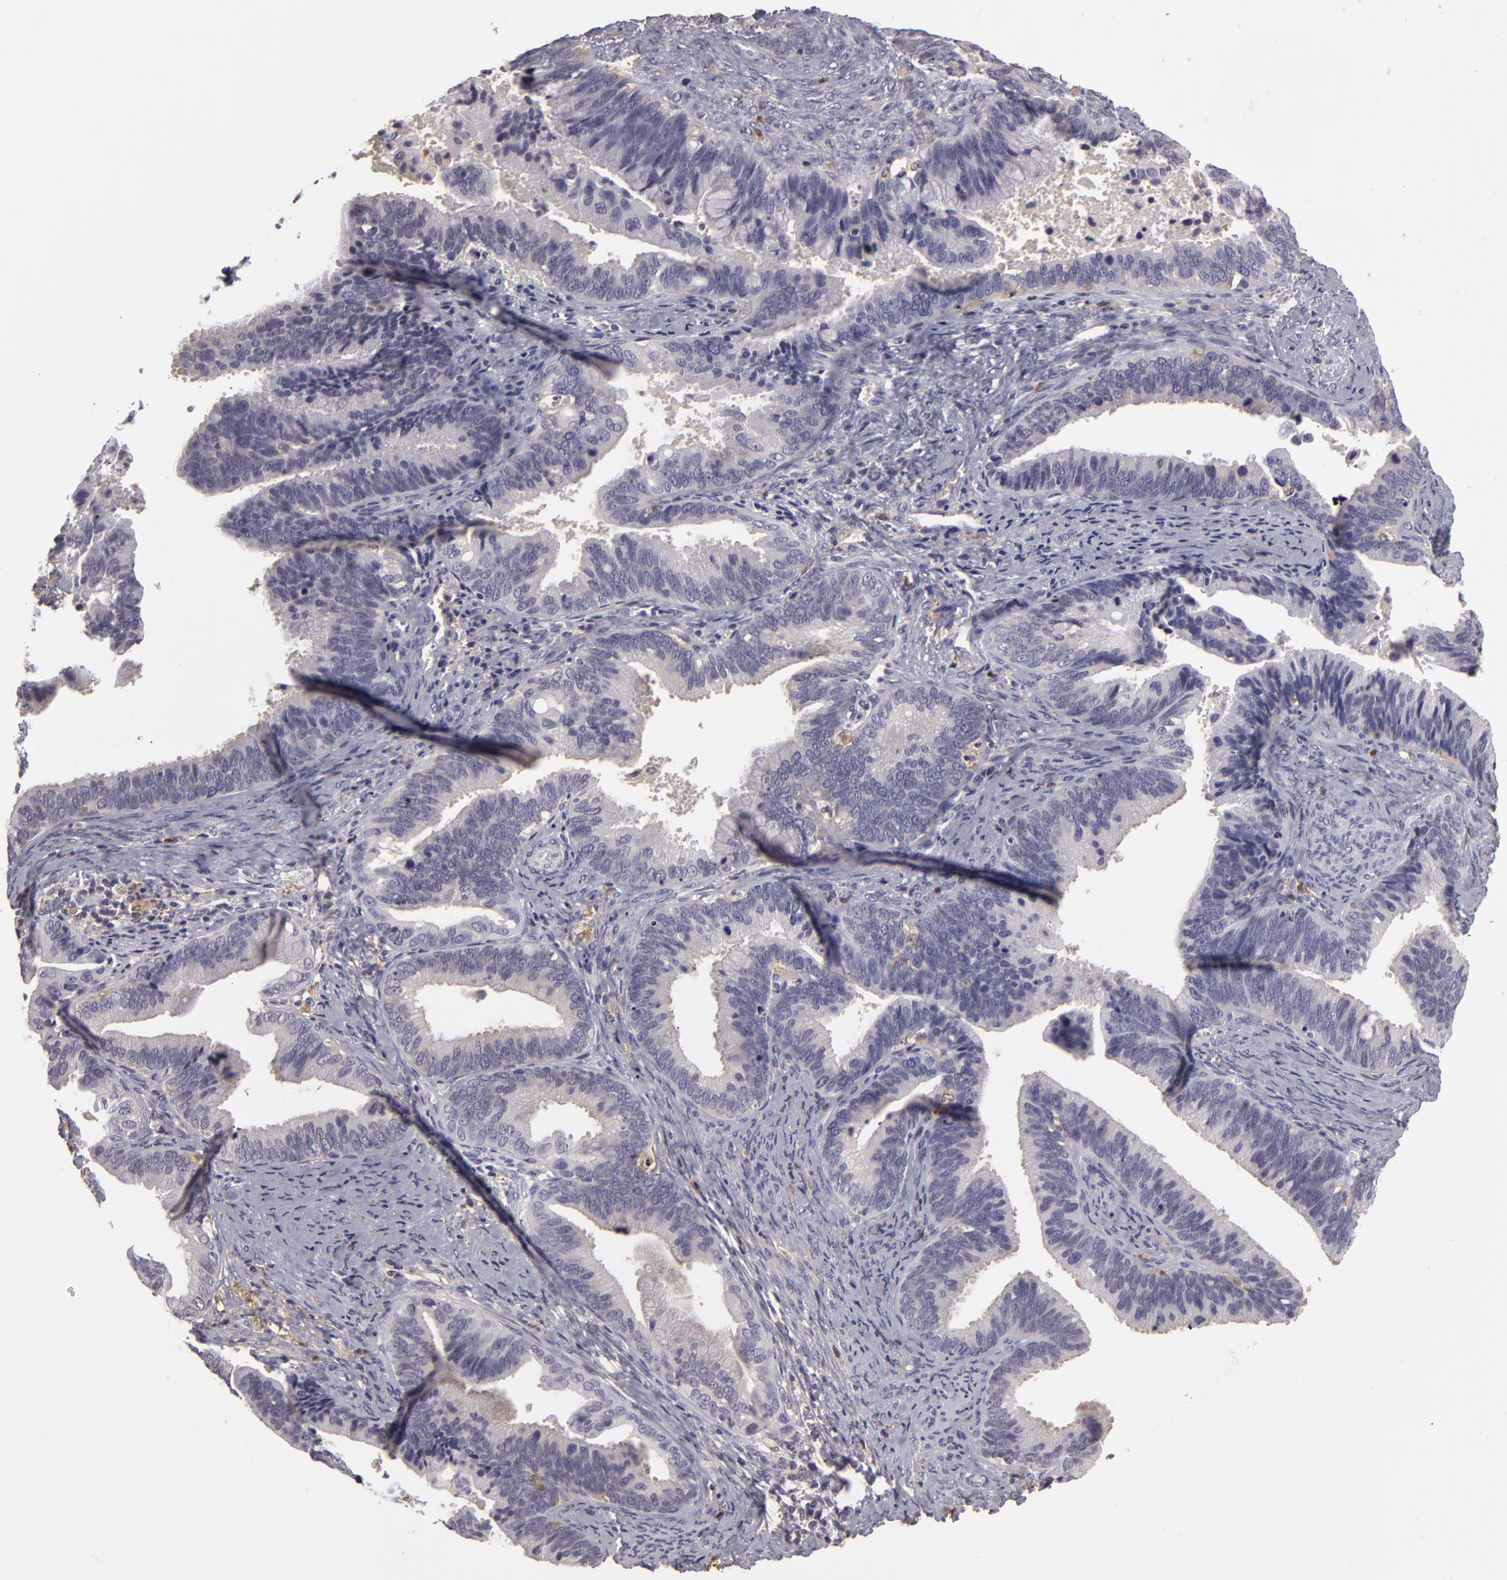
{"staining": {"intensity": "negative", "quantity": "none", "location": "none"}, "tissue": "cervical cancer", "cell_type": "Tumor cells", "image_type": "cancer", "snomed": [{"axis": "morphology", "description": "Adenocarcinoma, NOS"}, {"axis": "topography", "description": "Cervix"}], "caption": "DAB immunohistochemical staining of adenocarcinoma (cervical) displays no significant positivity in tumor cells.", "gene": "GNPDA1", "patient": {"sex": "female", "age": 47}}